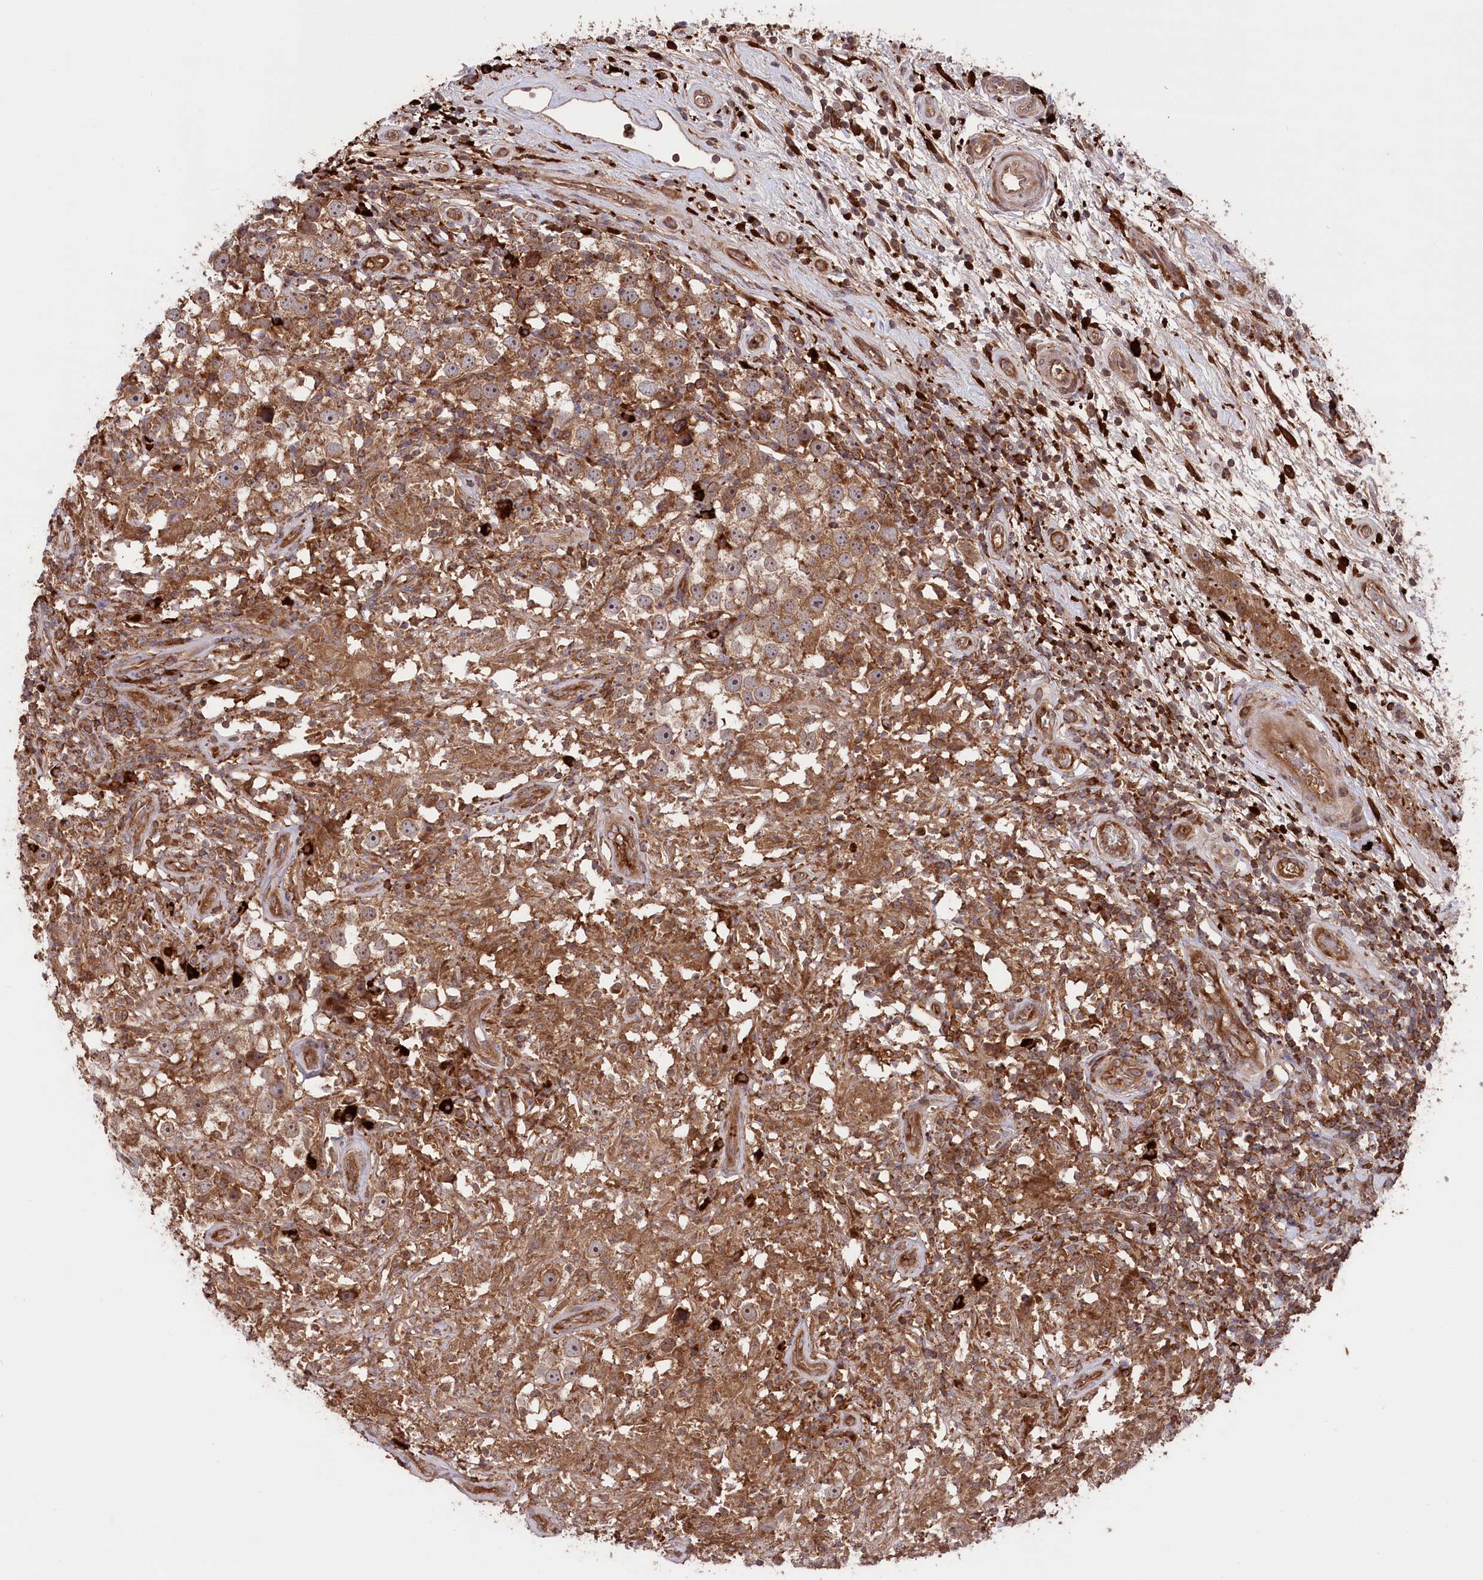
{"staining": {"intensity": "moderate", "quantity": ">75%", "location": "cytoplasmic/membranous,nuclear"}, "tissue": "testis cancer", "cell_type": "Tumor cells", "image_type": "cancer", "snomed": [{"axis": "morphology", "description": "Seminoma, NOS"}, {"axis": "topography", "description": "Testis"}], "caption": "Immunohistochemical staining of seminoma (testis) demonstrates medium levels of moderate cytoplasmic/membranous and nuclear protein expression in about >75% of tumor cells. The staining is performed using DAB brown chromogen to label protein expression. The nuclei are counter-stained blue using hematoxylin.", "gene": "PPP1R21", "patient": {"sex": "male", "age": 49}}